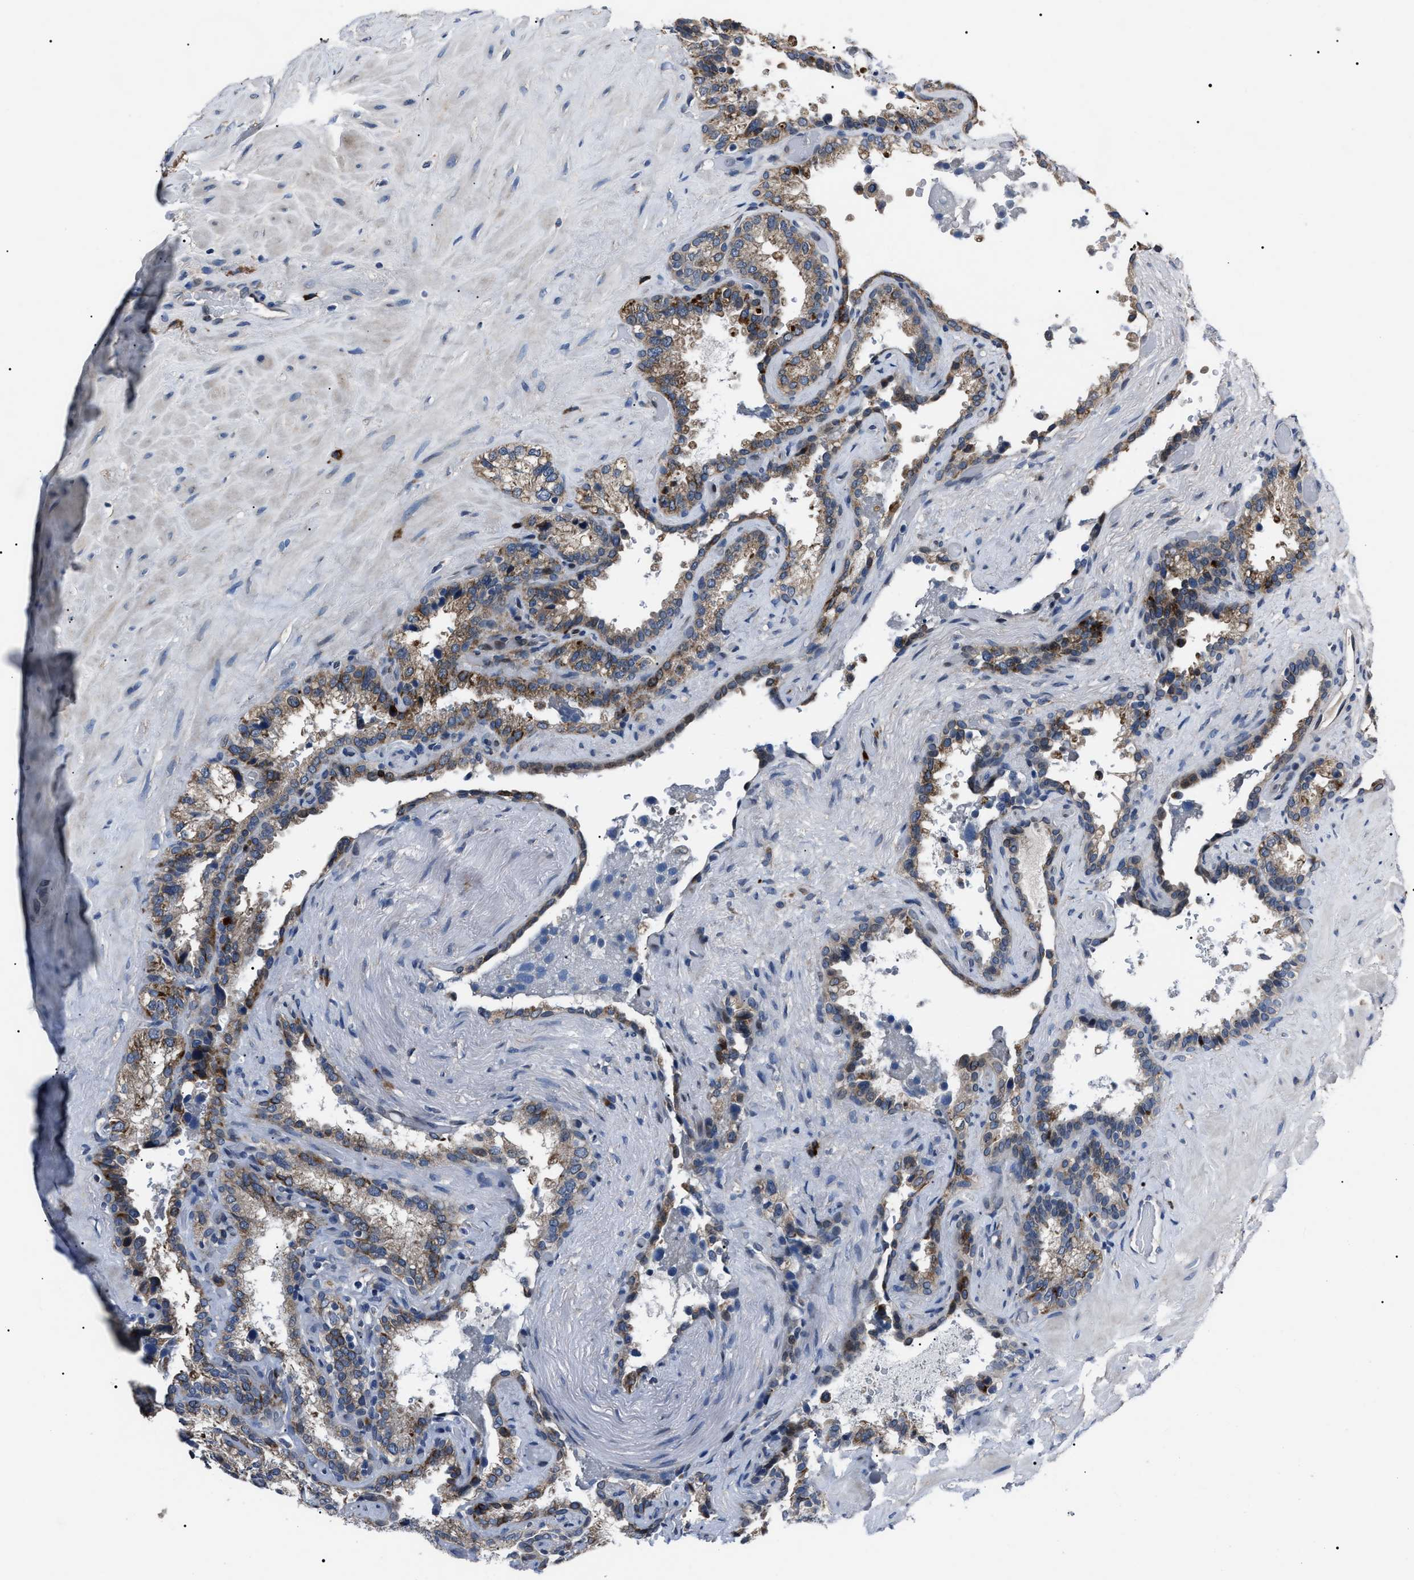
{"staining": {"intensity": "moderate", "quantity": ">75%", "location": "cytoplasmic/membranous"}, "tissue": "seminal vesicle", "cell_type": "Glandular cells", "image_type": "normal", "snomed": [{"axis": "morphology", "description": "Normal tissue, NOS"}, {"axis": "topography", "description": "Seminal veicle"}], "caption": "Immunohistochemistry (DAB (3,3'-diaminobenzidine)) staining of benign human seminal vesicle demonstrates moderate cytoplasmic/membranous protein expression in about >75% of glandular cells. Nuclei are stained in blue.", "gene": "LRRC14", "patient": {"sex": "male", "age": 68}}